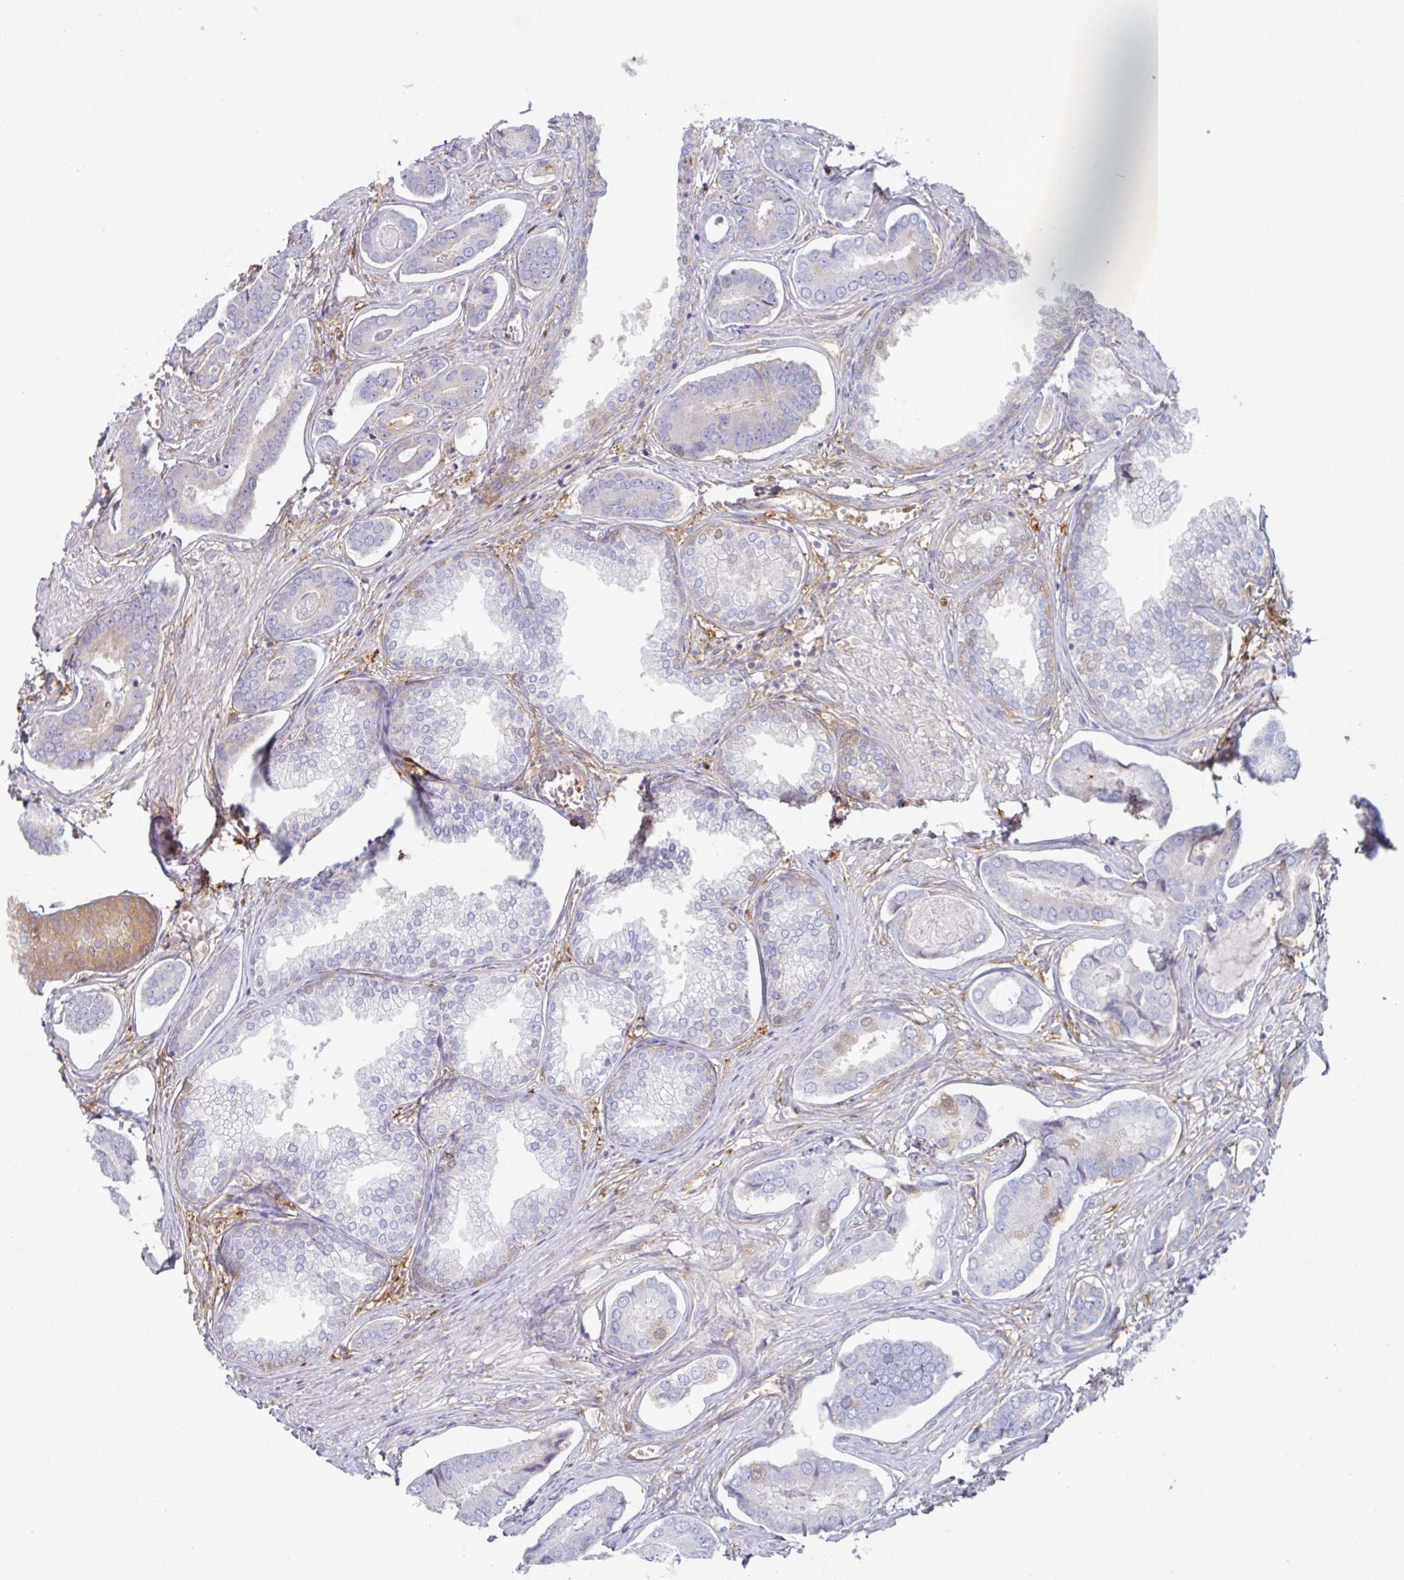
{"staining": {"intensity": "negative", "quantity": "none", "location": "none"}, "tissue": "prostate cancer", "cell_type": "Tumor cells", "image_type": "cancer", "snomed": [{"axis": "morphology", "description": "Adenocarcinoma, NOS"}, {"axis": "topography", "description": "Prostate and seminal vesicle, NOS"}], "caption": "A micrograph of prostate adenocarcinoma stained for a protein demonstrates no brown staining in tumor cells.", "gene": "AMPD2", "patient": {"sex": "male", "age": 76}}